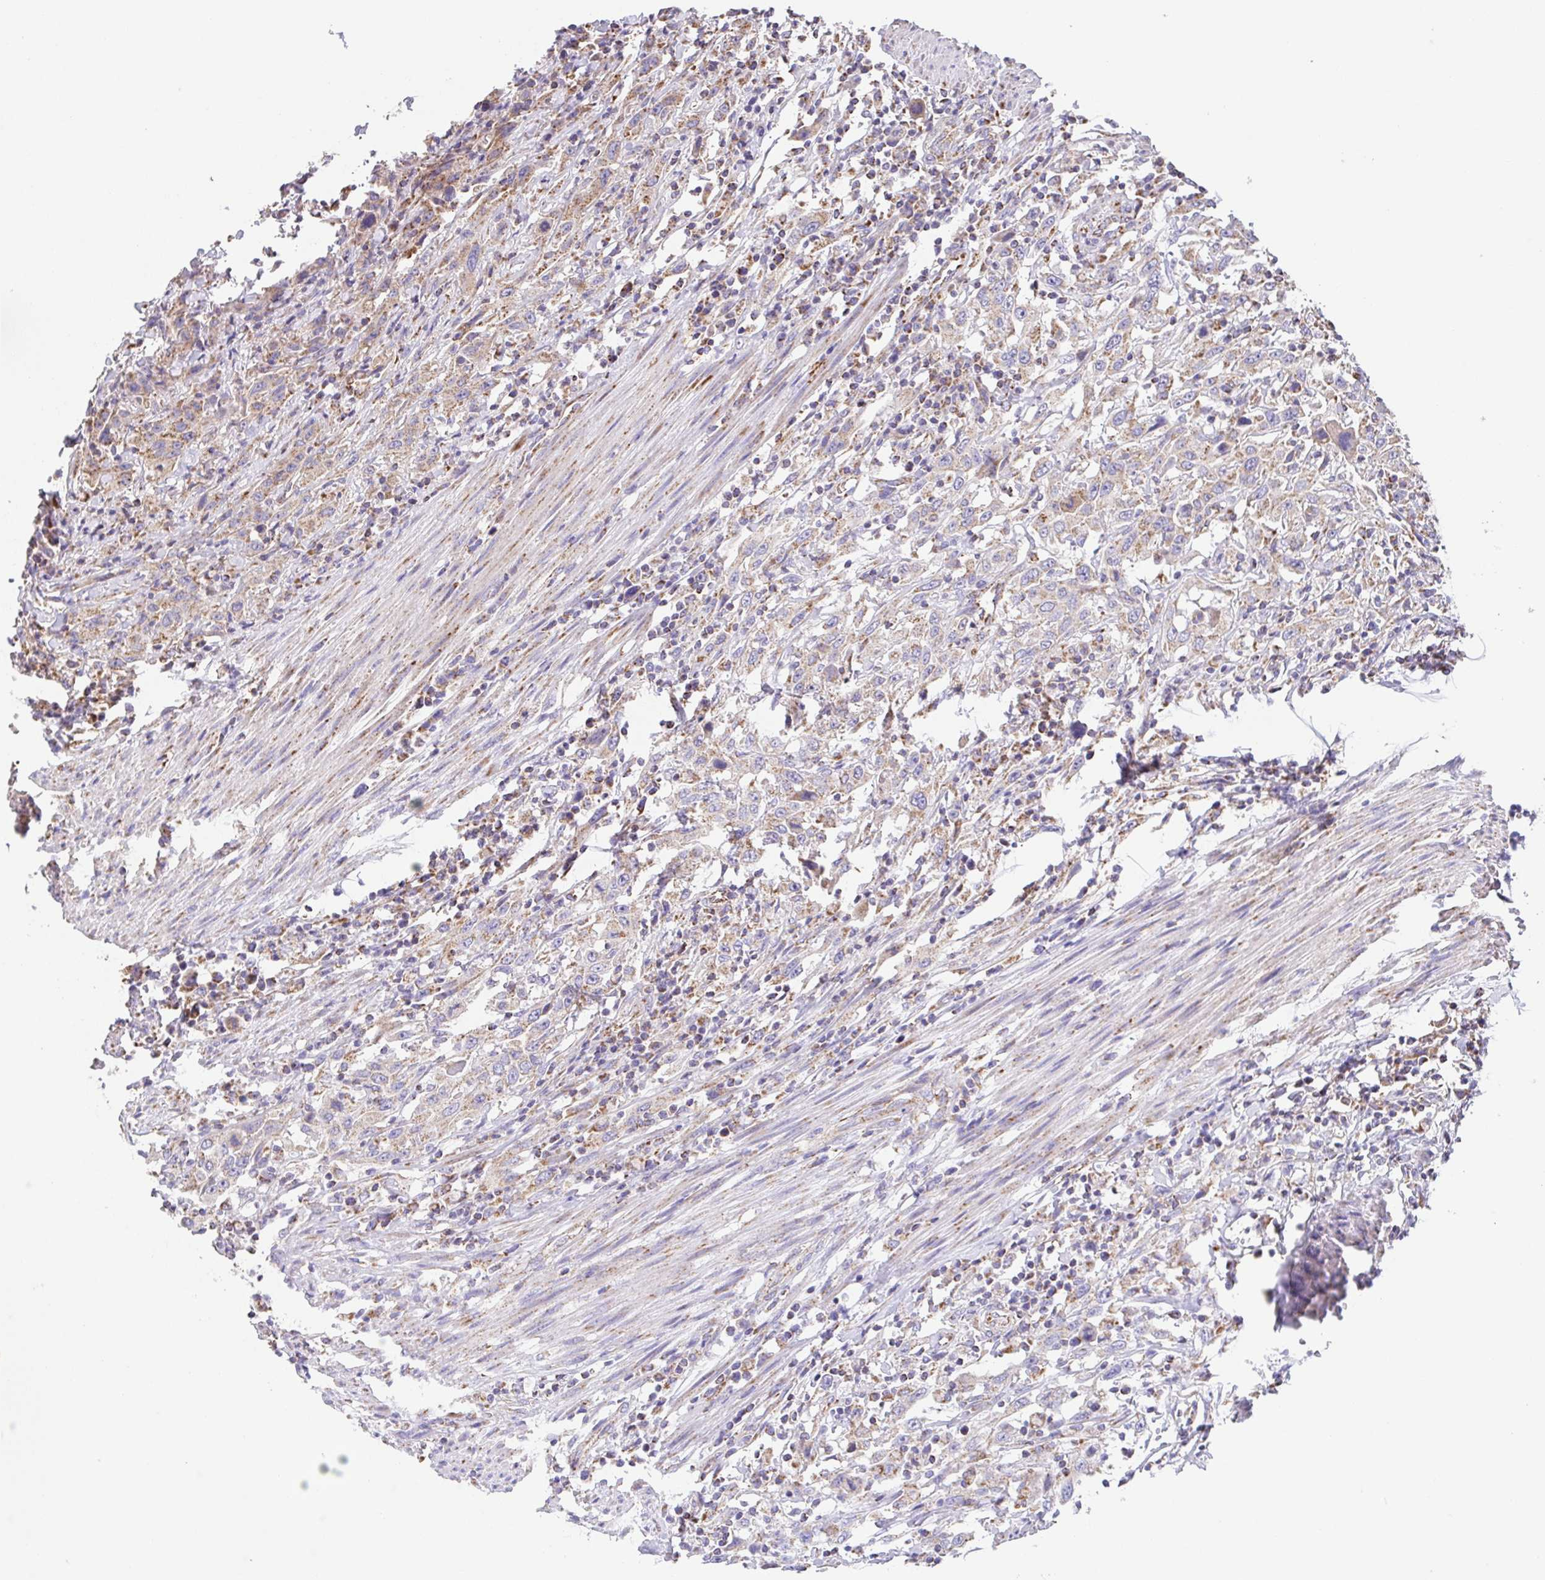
{"staining": {"intensity": "weak", "quantity": ">75%", "location": "cytoplasmic/membranous"}, "tissue": "urothelial cancer", "cell_type": "Tumor cells", "image_type": "cancer", "snomed": [{"axis": "morphology", "description": "Urothelial carcinoma, High grade"}, {"axis": "topography", "description": "Urinary bladder"}], "caption": "High-grade urothelial carcinoma was stained to show a protein in brown. There is low levels of weak cytoplasmic/membranous expression in approximately >75% of tumor cells. The protein of interest is shown in brown color, while the nuclei are stained blue.", "gene": "GINM1", "patient": {"sex": "male", "age": 61}}